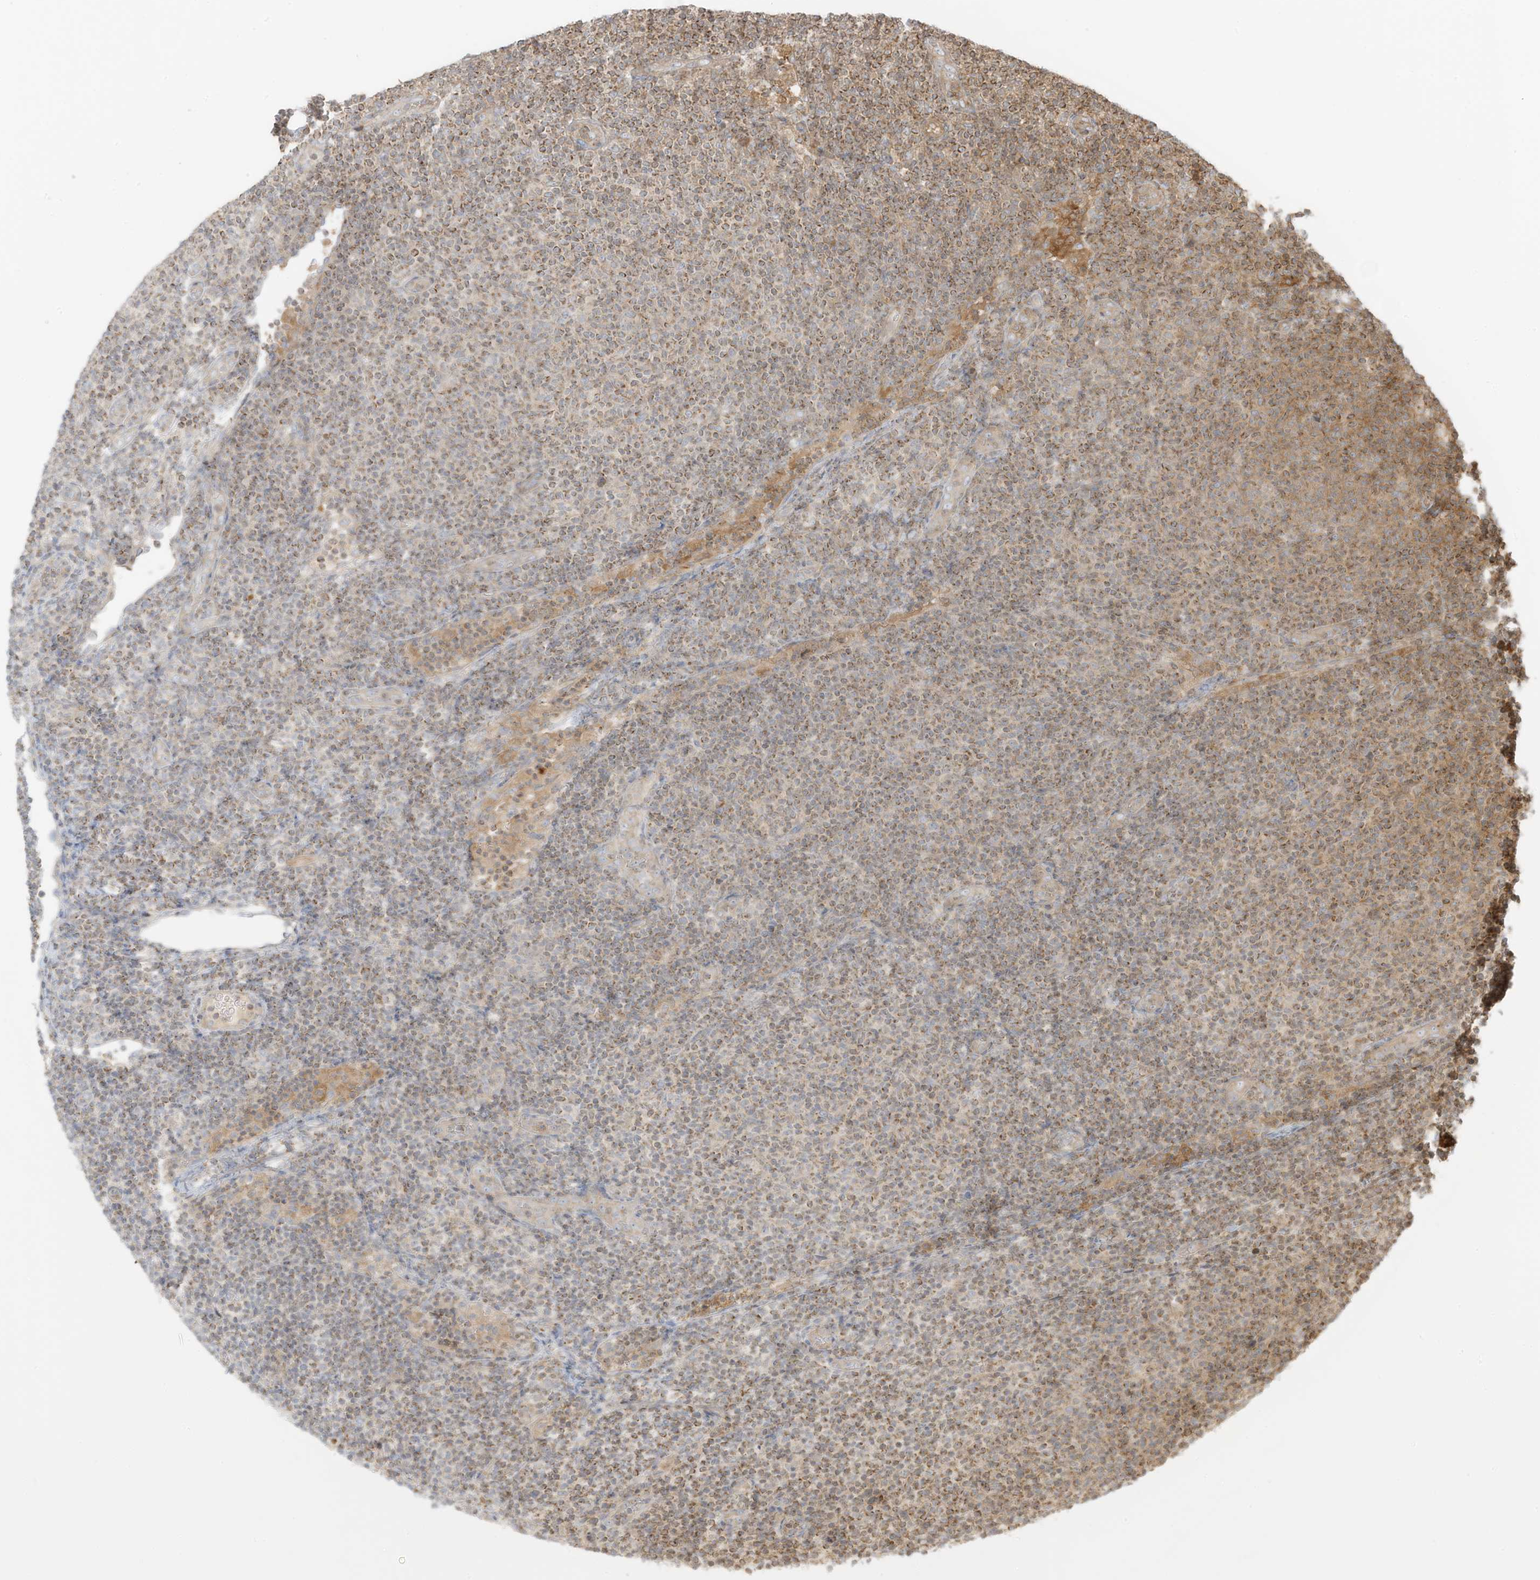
{"staining": {"intensity": "moderate", "quantity": "25%-75%", "location": "cytoplasmic/membranous"}, "tissue": "lymphoma", "cell_type": "Tumor cells", "image_type": "cancer", "snomed": [{"axis": "morphology", "description": "Malignant lymphoma, non-Hodgkin's type, Low grade"}, {"axis": "topography", "description": "Lymph node"}], "caption": "This photomicrograph demonstrates malignant lymphoma, non-Hodgkin's type (low-grade) stained with immunohistochemistry to label a protein in brown. The cytoplasmic/membranous of tumor cells show moderate positivity for the protein. Nuclei are counter-stained blue.", "gene": "SLC25A12", "patient": {"sex": "male", "age": 66}}